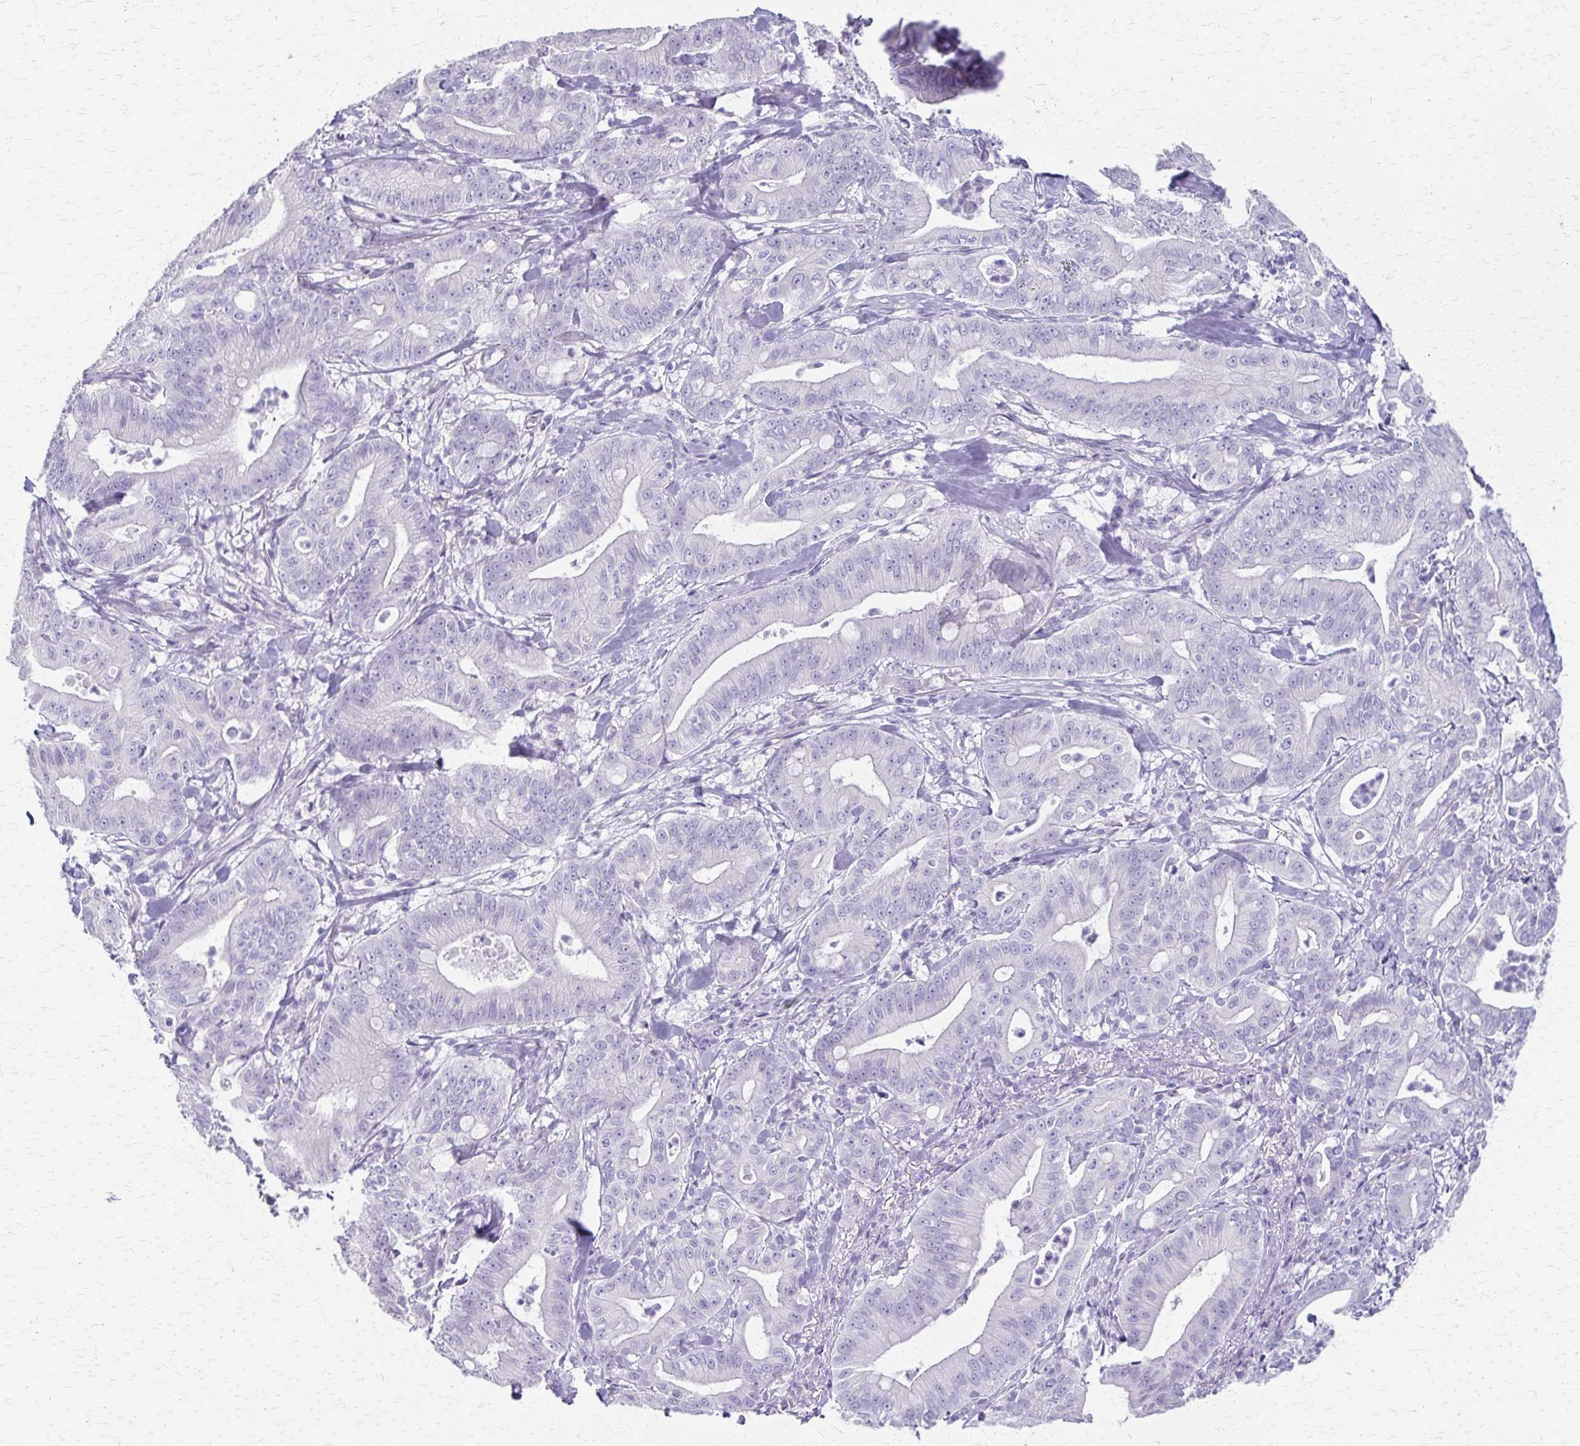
{"staining": {"intensity": "negative", "quantity": "none", "location": "none"}, "tissue": "pancreatic cancer", "cell_type": "Tumor cells", "image_type": "cancer", "snomed": [{"axis": "morphology", "description": "Adenocarcinoma, NOS"}, {"axis": "topography", "description": "Pancreas"}], "caption": "This photomicrograph is of pancreatic cancer stained with immunohistochemistry to label a protein in brown with the nuclei are counter-stained blue. There is no expression in tumor cells.", "gene": "CYB5A", "patient": {"sex": "male", "age": 71}}